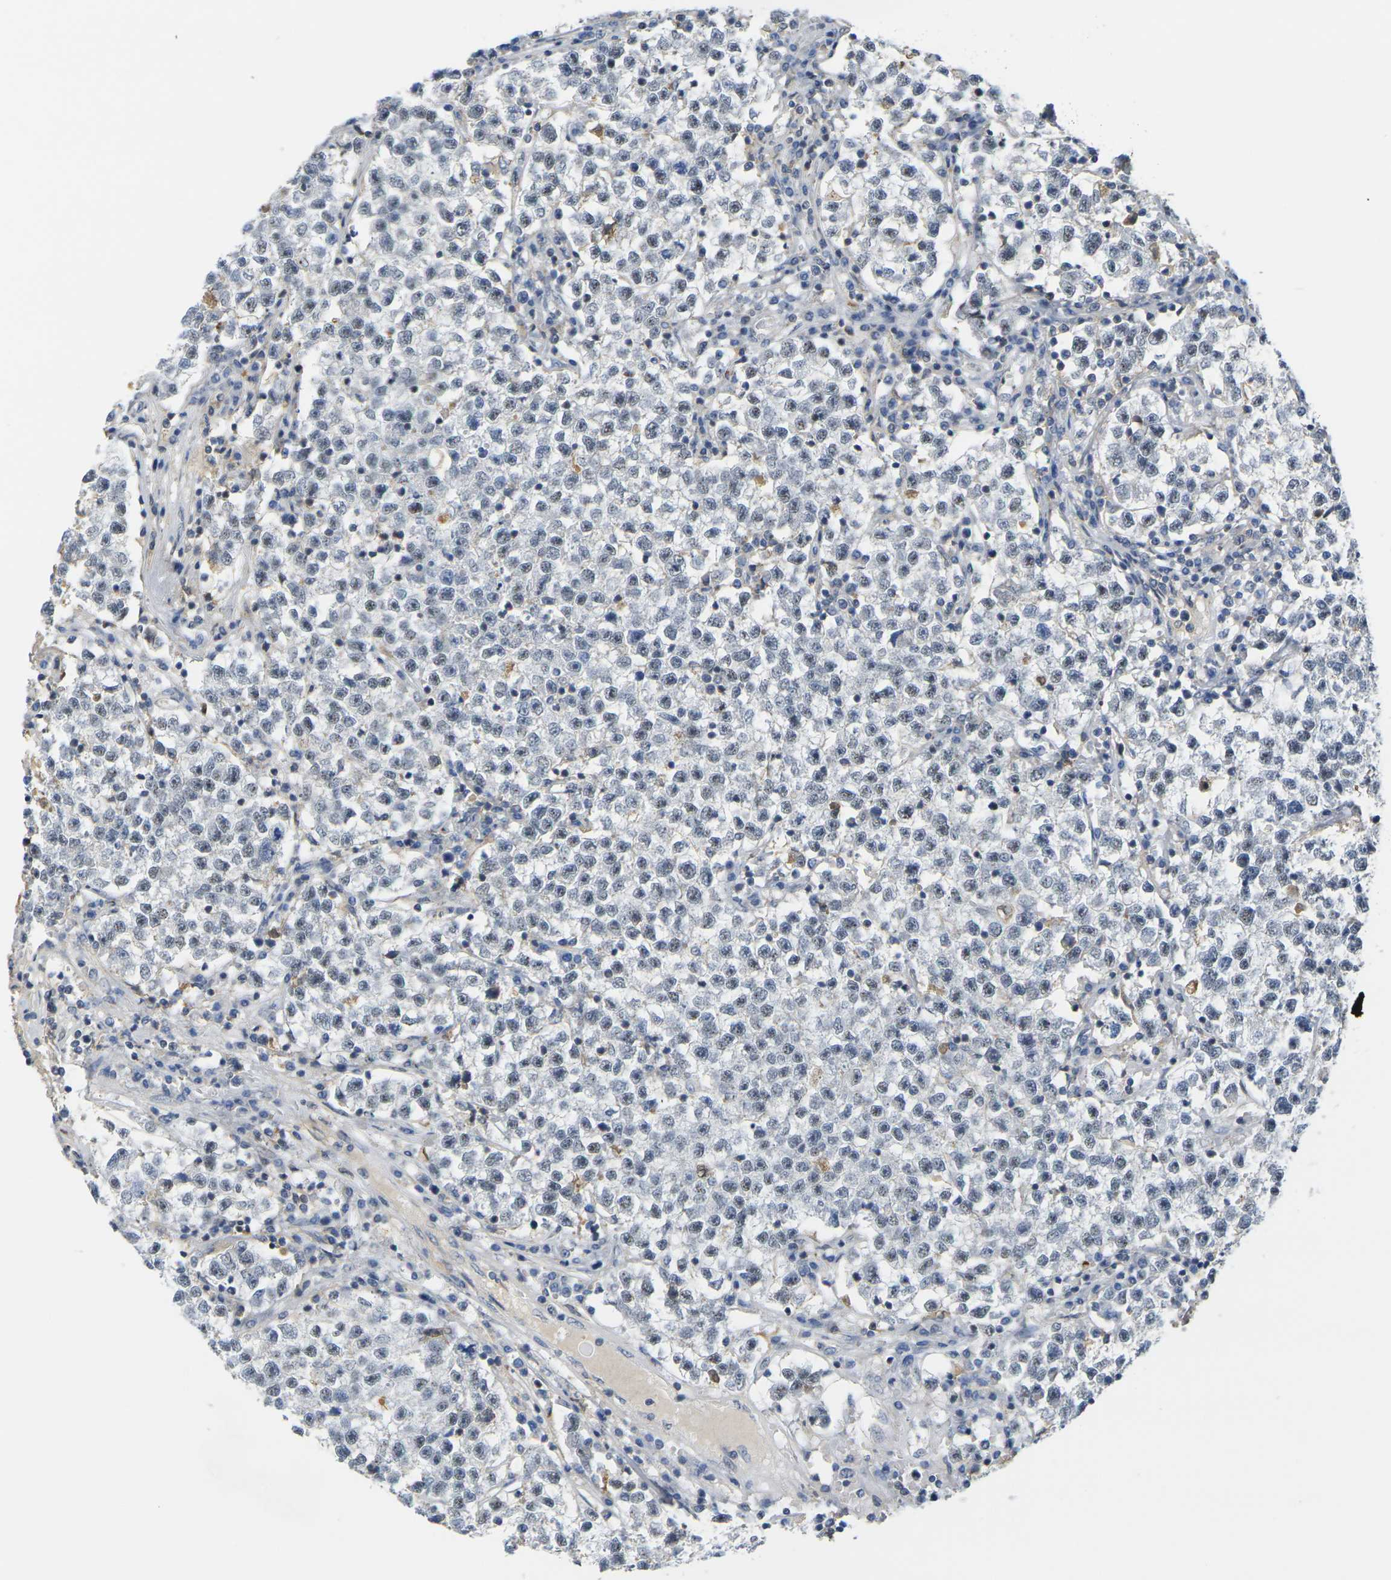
{"staining": {"intensity": "negative", "quantity": "none", "location": "none"}, "tissue": "testis cancer", "cell_type": "Tumor cells", "image_type": "cancer", "snomed": [{"axis": "morphology", "description": "Seminoma, NOS"}, {"axis": "topography", "description": "Testis"}], "caption": "Photomicrograph shows no protein expression in tumor cells of seminoma (testis) tissue.", "gene": "OTOF", "patient": {"sex": "male", "age": 22}}